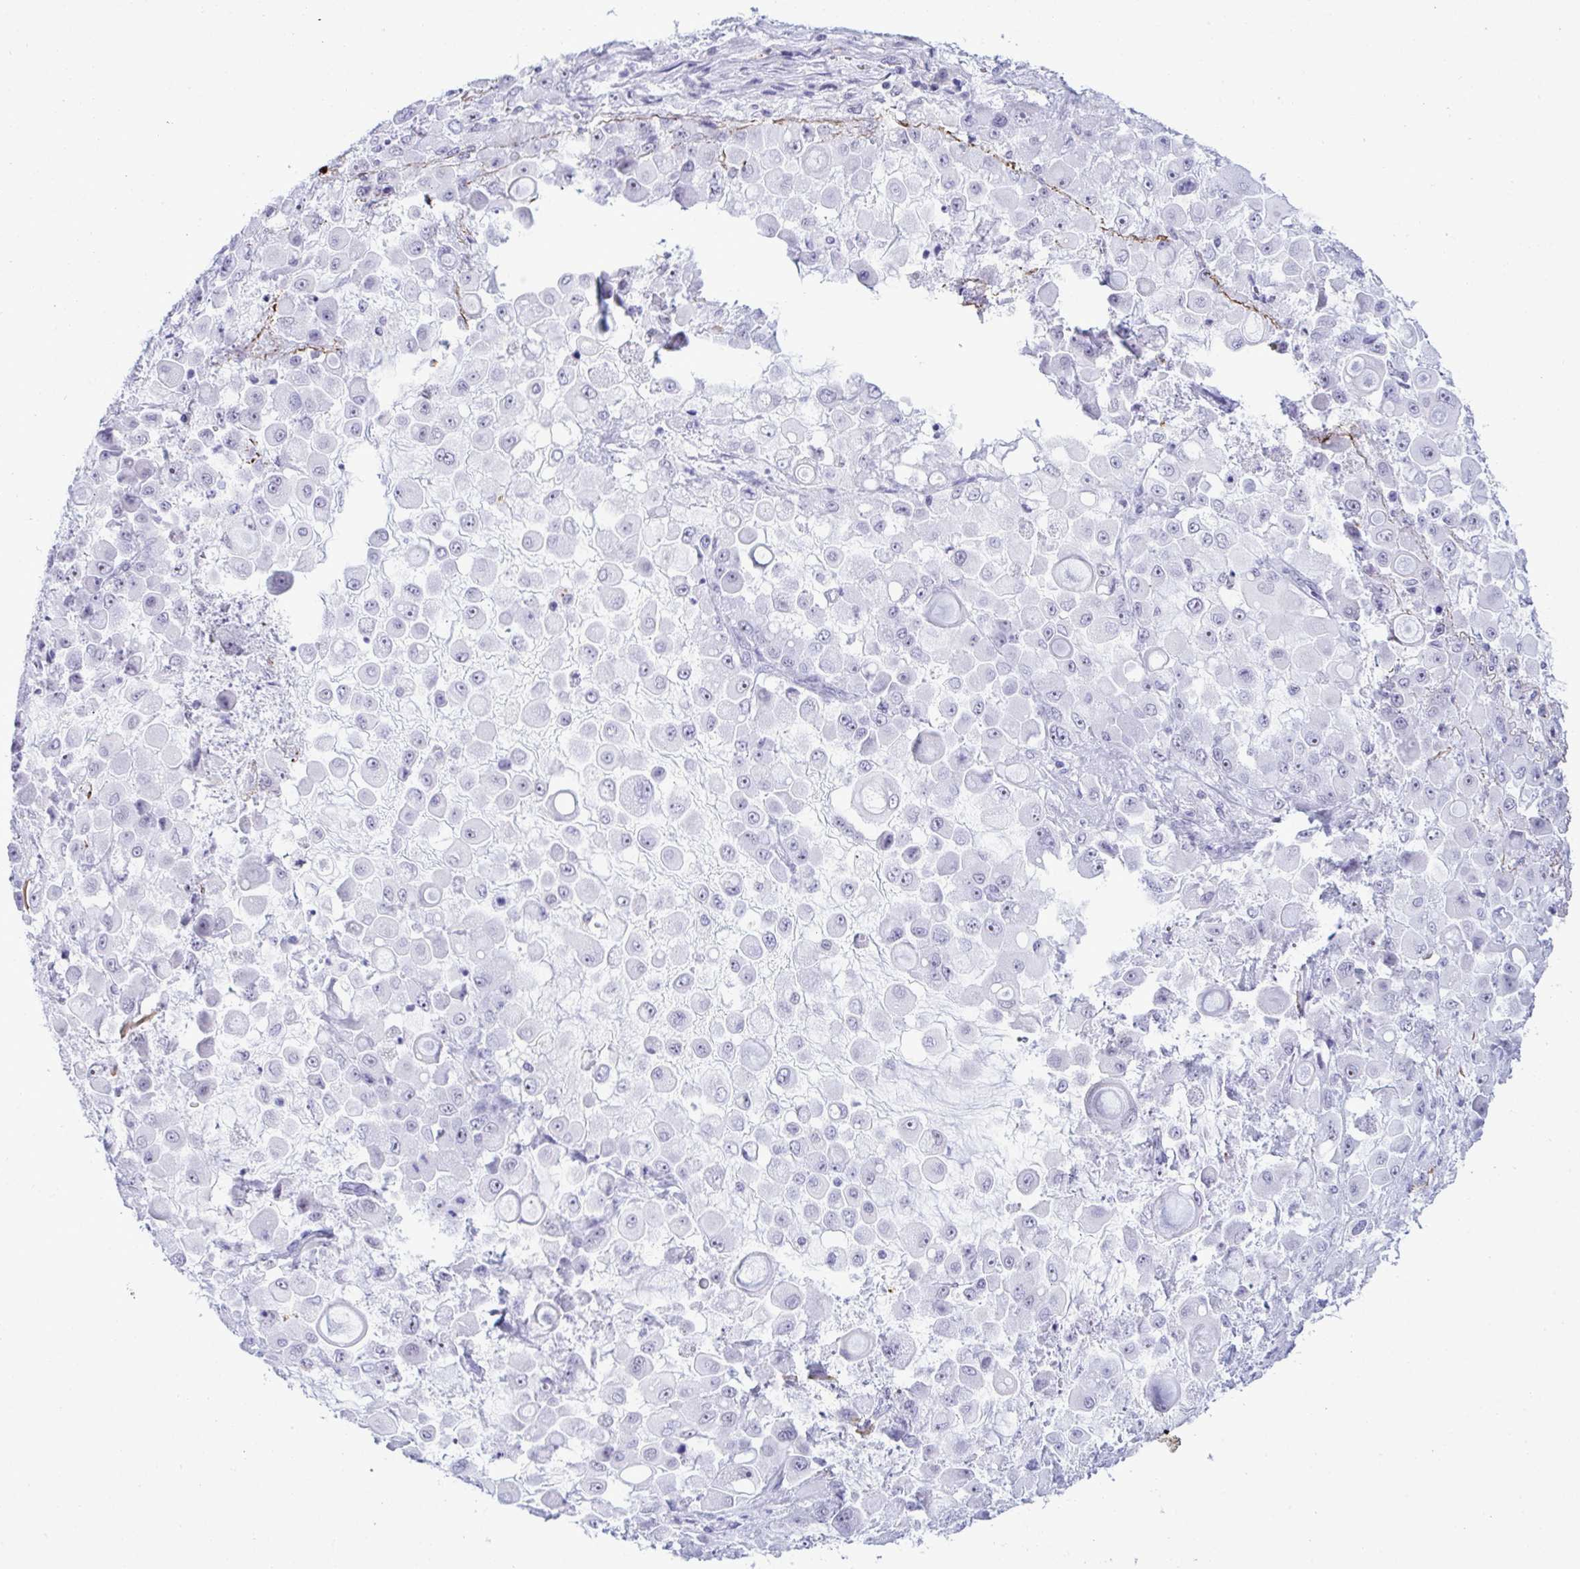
{"staining": {"intensity": "negative", "quantity": "none", "location": "none"}, "tissue": "stomach cancer", "cell_type": "Tumor cells", "image_type": "cancer", "snomed": [{"axis": "morphology", "description": "Adenocarcinoma, NOS"}, {"axis": "topography", "description": "Stomach"}], "caption": "Immunohistochemistry (IHC) of human adenocarcinoma (stomach) reveals no staining in tumor cells. (Brightfield microscopy of DAB (3,3'-diaminobenzidine) IHC at high magnification).", "gene": "ELN", "patient": {"sex": "female", "age": 76}}